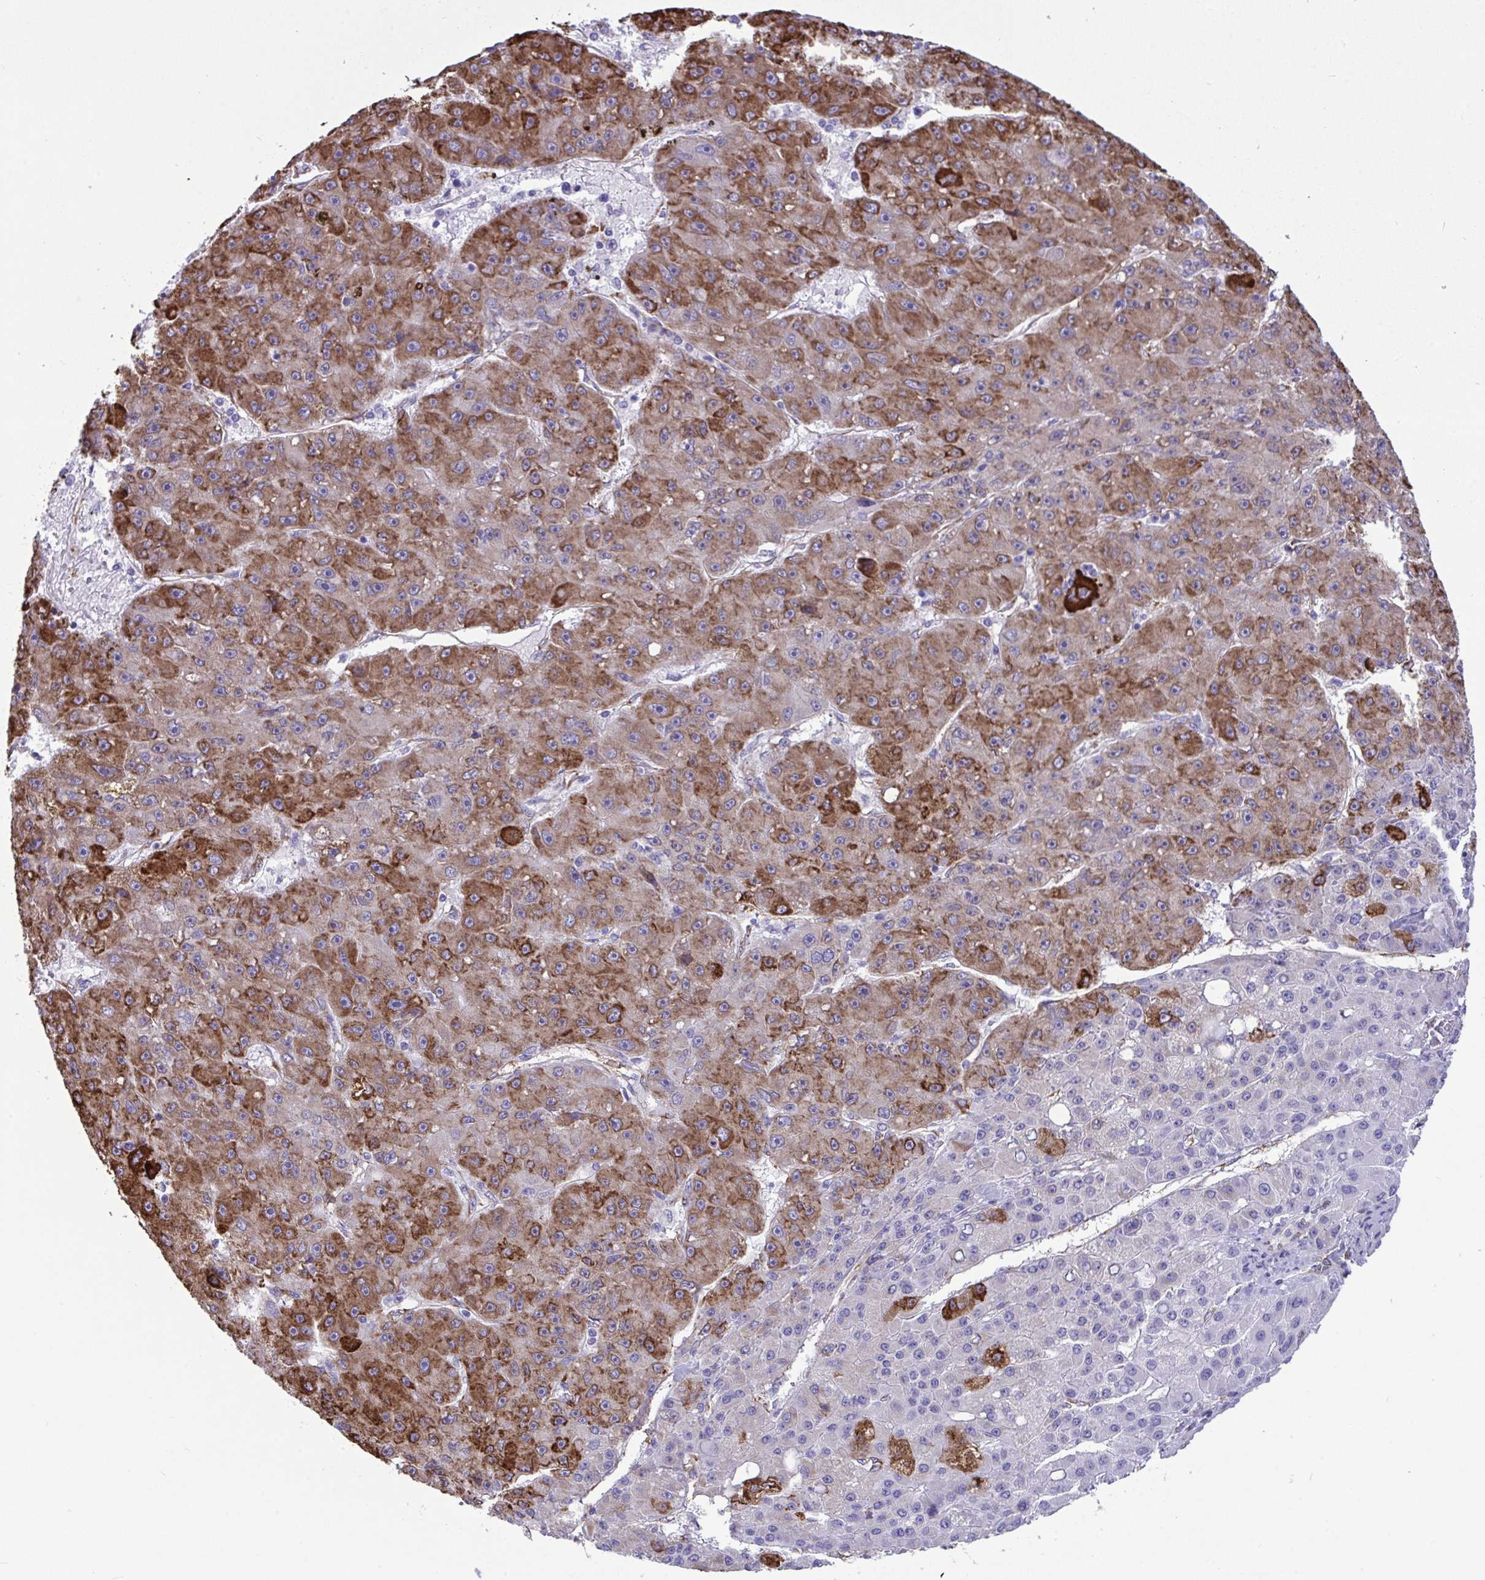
{"staining": {"intensity": "strong", "quantity": ">75%", "location": "cytoplasmic/membranous"}, "tissue": "liver cancer", "cell_type": "Tumor cells", "image_type": "cancer", "snomed": [{"axis": "morphology", "description": "Carcinoma, Hepatocellular, NOS"}, {"axis": "topography", "description": "Liver"}], "caption": "Strong cytoplasmic/membranous staining for a protein is seen in approximately >75% of tumor cells of liver hepatocellular carcinoma using immunohistochemistry.", "gene": "ASPH", "patient": {"sex": "male", "age": 67}}